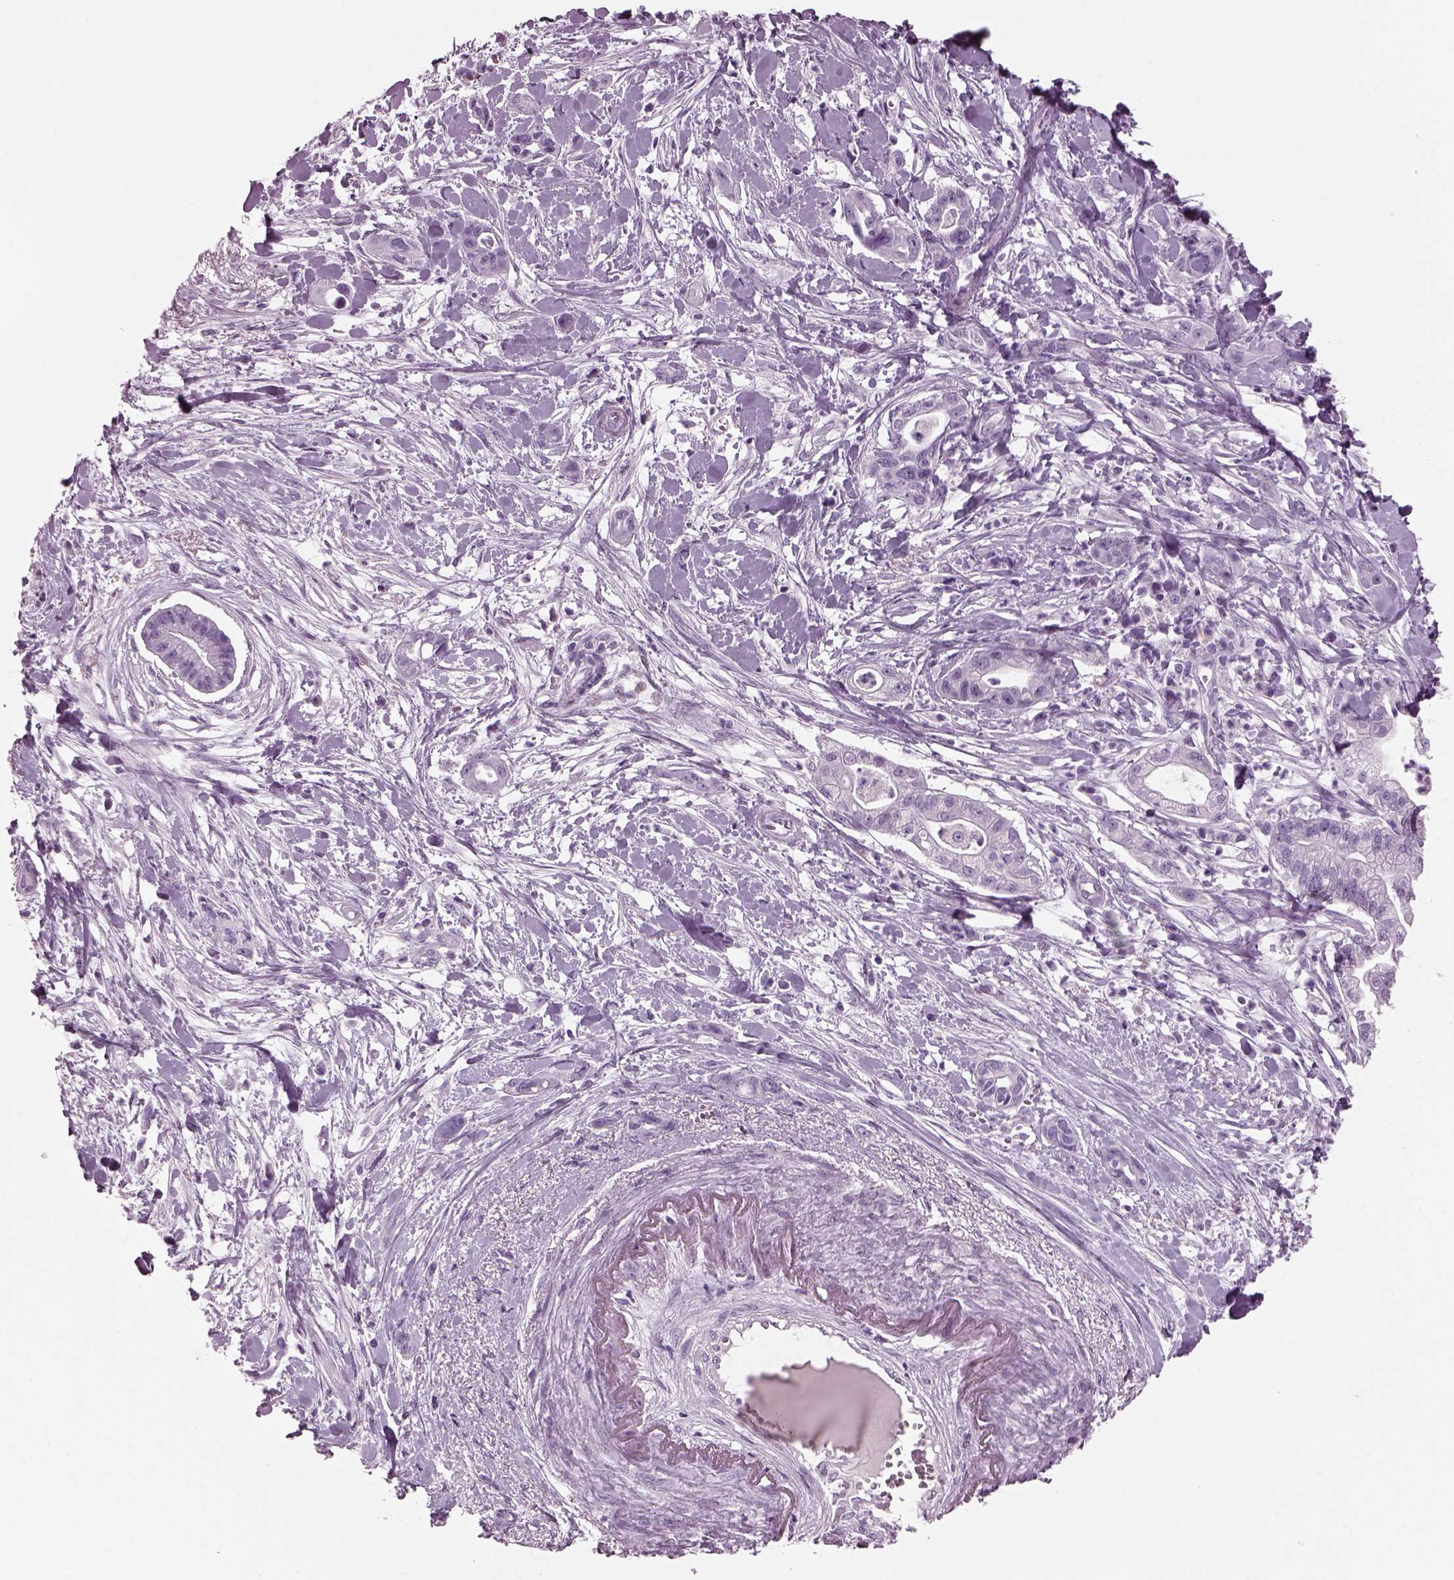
{"staining": {"intensity": "negative", "quantity": "none", "location": "none"}, "tissue": "pancreatic cancer", "cell_type": "Tumor cells", "image_type": "cancer", "snomed": [{"axis": "morphology", "description": "Normal tissue, NOS"}, {"axis": "morphology", "description": "Adenocarcinoma, NOS"}, {"axis": "topography", "description": "Lymph node"}, {"axis": "topography", "description": "Pancreas"}], "caption": "Immunohistochemistry (IHC) of human adenocarcinoma (pancreatic) reveals no expression in tumor cells.", "gene": "KRTAP3-2", "patient": {"sex": "female", "age": 58}}